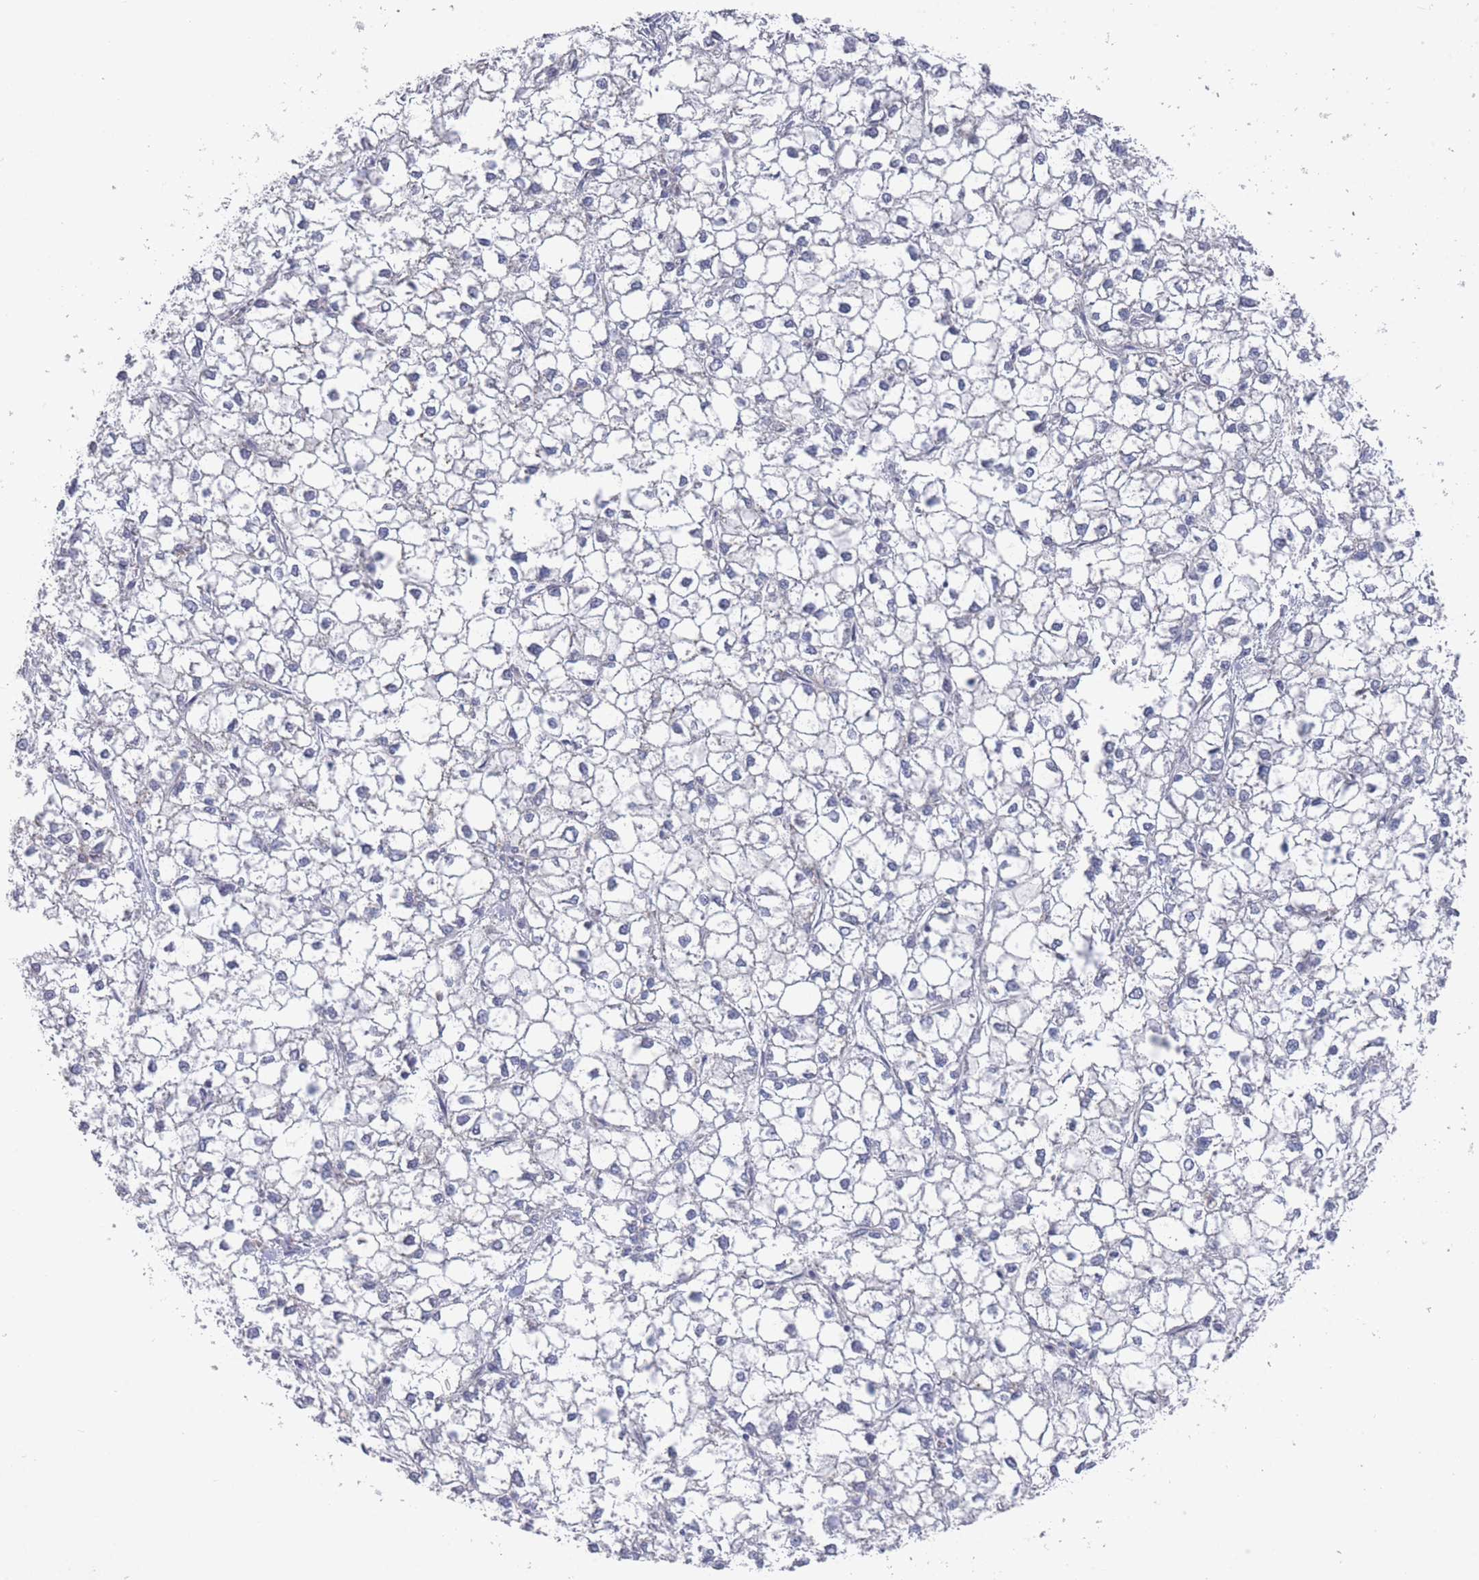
{"staining": {"intensity": "negative", "quantity": "none", "location": "none"}, "tissue": "liver cancer", "cell_type": "Tumor cells", "image_type": "cancer", "snomed": [{"axis": "morphology", "description": "Carcinoma, Hepatocellular, NOS"}, {"axis": "topography", "description": "Liver"}], "caption": "Micrograph shows no protein staining in tumor cells of liver hepatocellular carcinoma tissue.", "gene": "SLC1A6", "patient": {"sex": "female", "age": 43}}